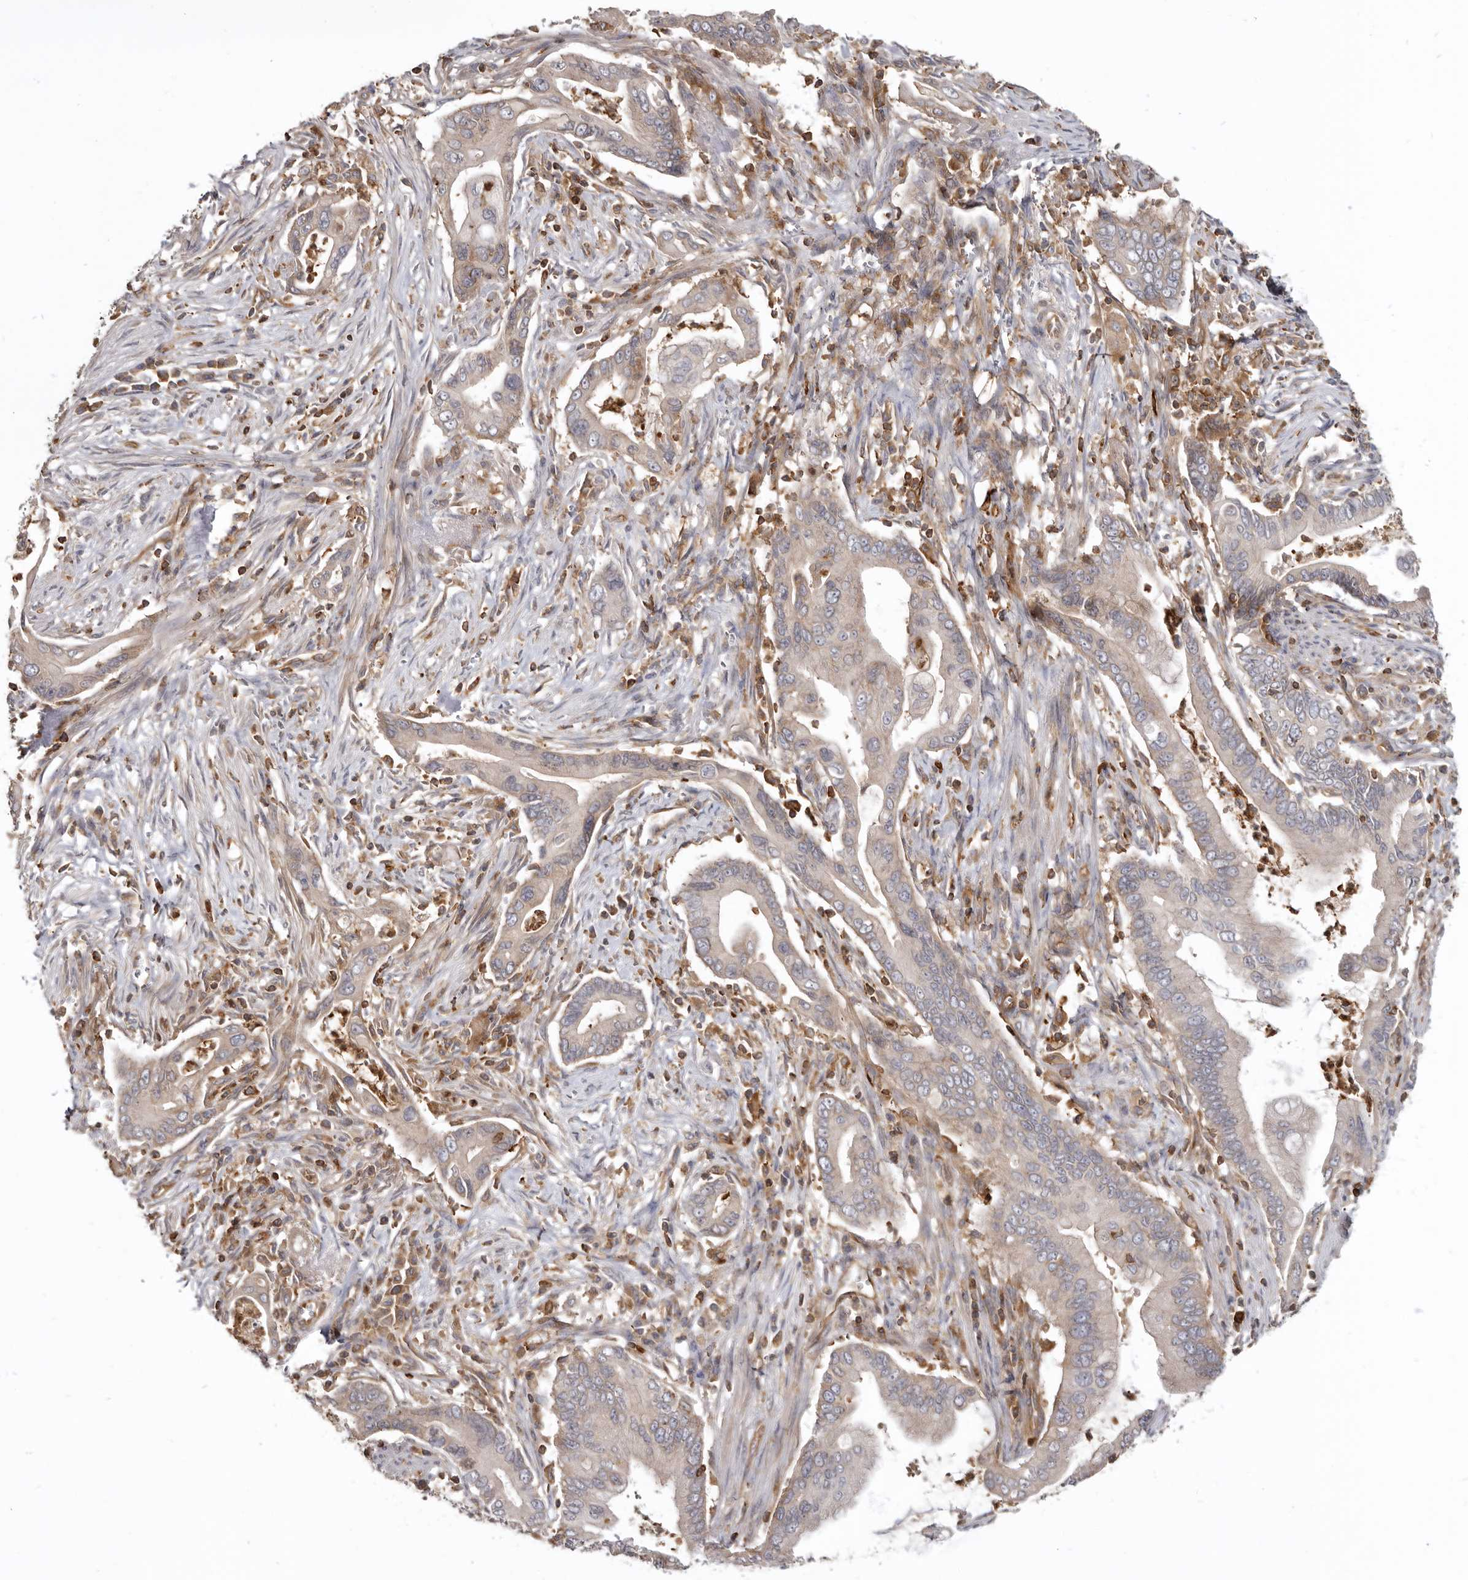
{"staining": {"intensity": "negative", "quantity": "none", "location": "none"}, "tissue": "pancreatic cancer", "cell_type": "Tumor cells", "image_type": "cancer", "snomed": [{"axis": "morphology", "description": "Adenocarcinoma, NOS"}, {"axis": "topography", "description": "Pancreas"}], "caption": "Tumor cells are negative for protein expression in human adenocarcinoma (pancreatic).", "gene": "CBL", "patient": {"sex": "male", "age": 78}}